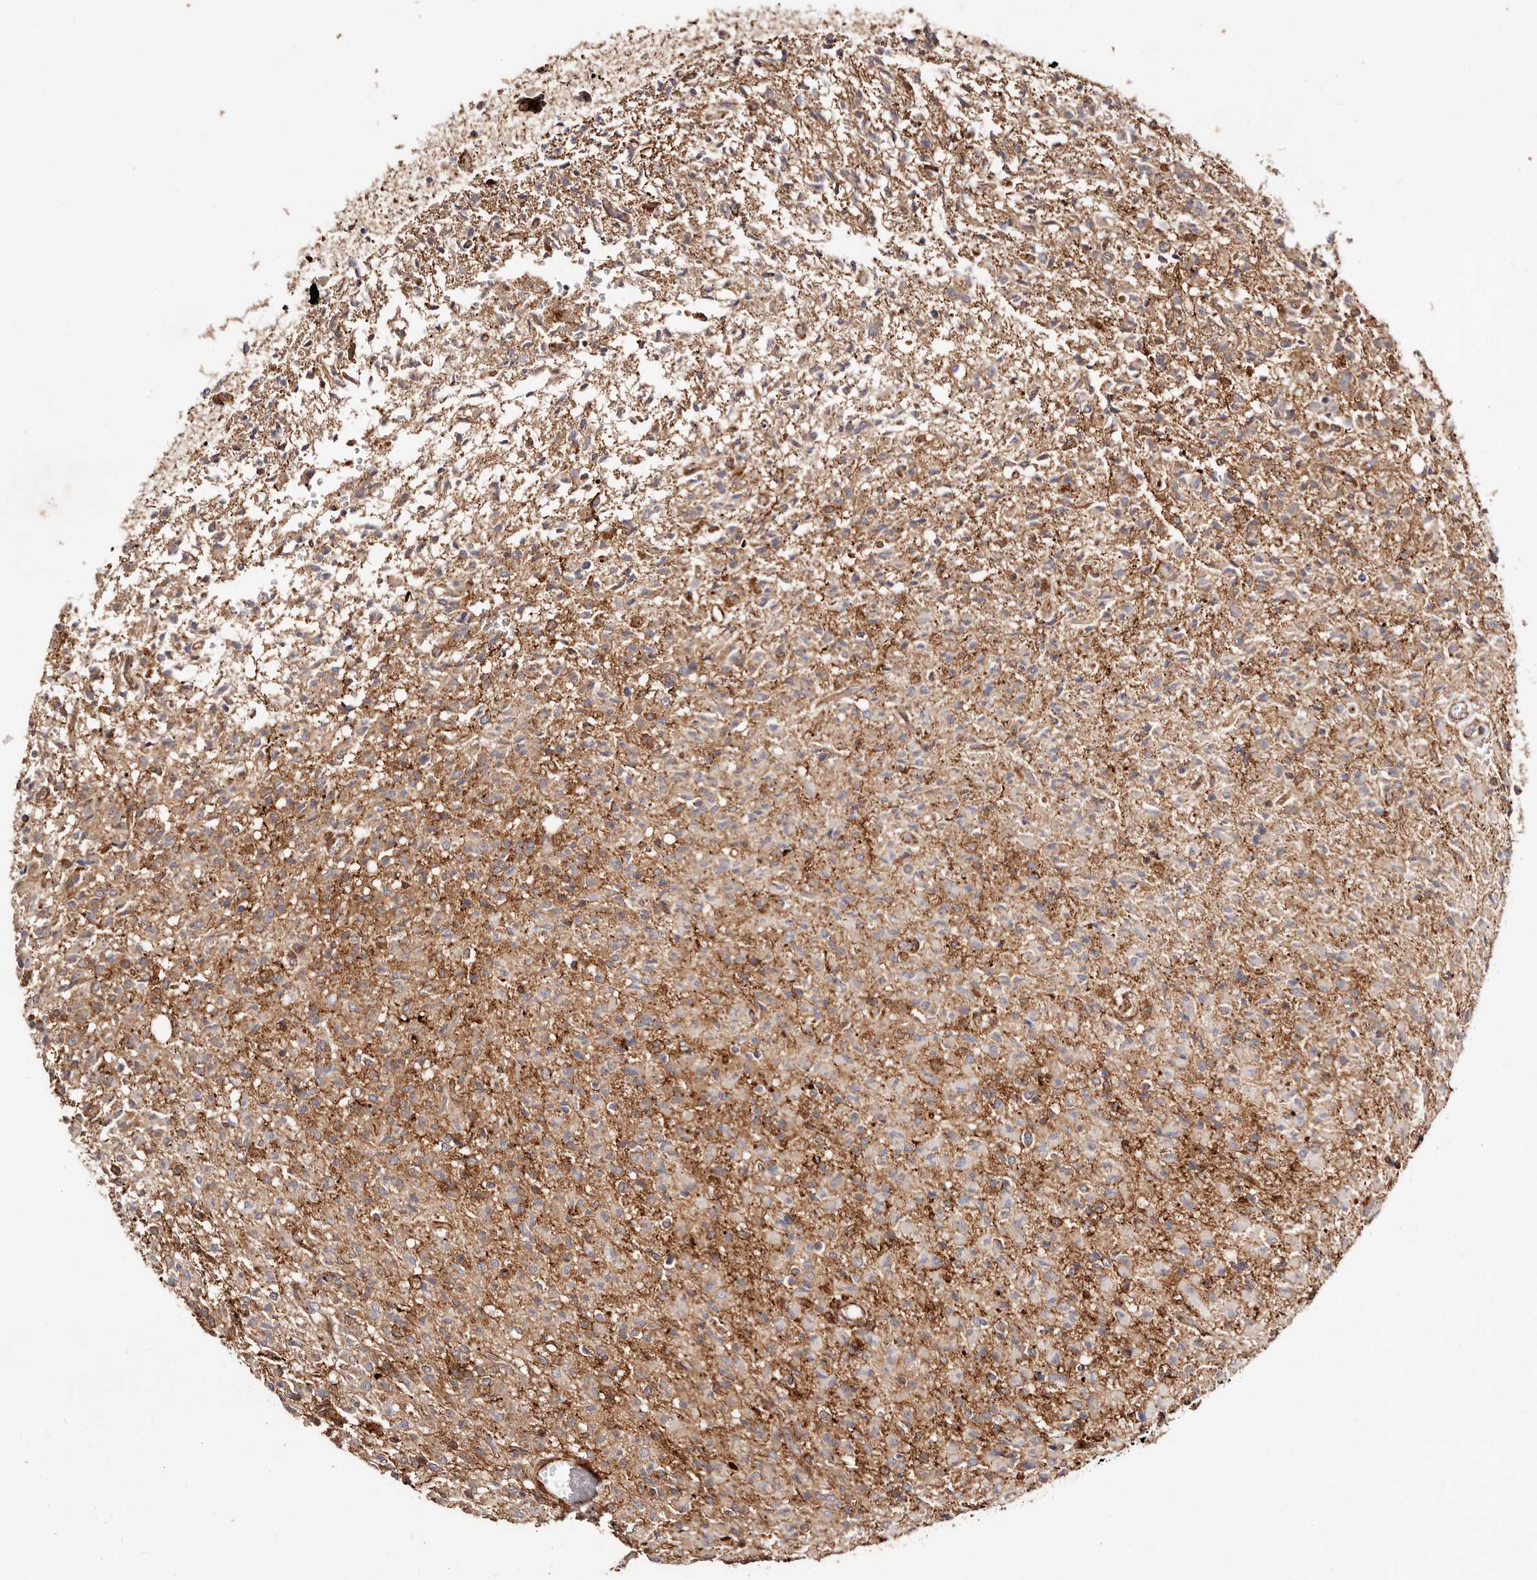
{"staining": {"intensity": "moderate", "quantity": ">75%", "location": "cytoplasmic/membranous"}, "tissue": "glioma", "cell_type": "Tumor cells", "image_type": "cancer", "snomed": [{"axis": "morphology", "description": "Glioma, malignant, High grade"}, {"axis": "topography", "description": "Brain"}], "caption": "Malignant high-grade glioma stained for a protein shows moderate cytoplasmic/membranous positivity in tumor cells. Nuclei are stained in blue.", "gene": "PTPN22", "patient": {"sex": "female", "age": 57}}